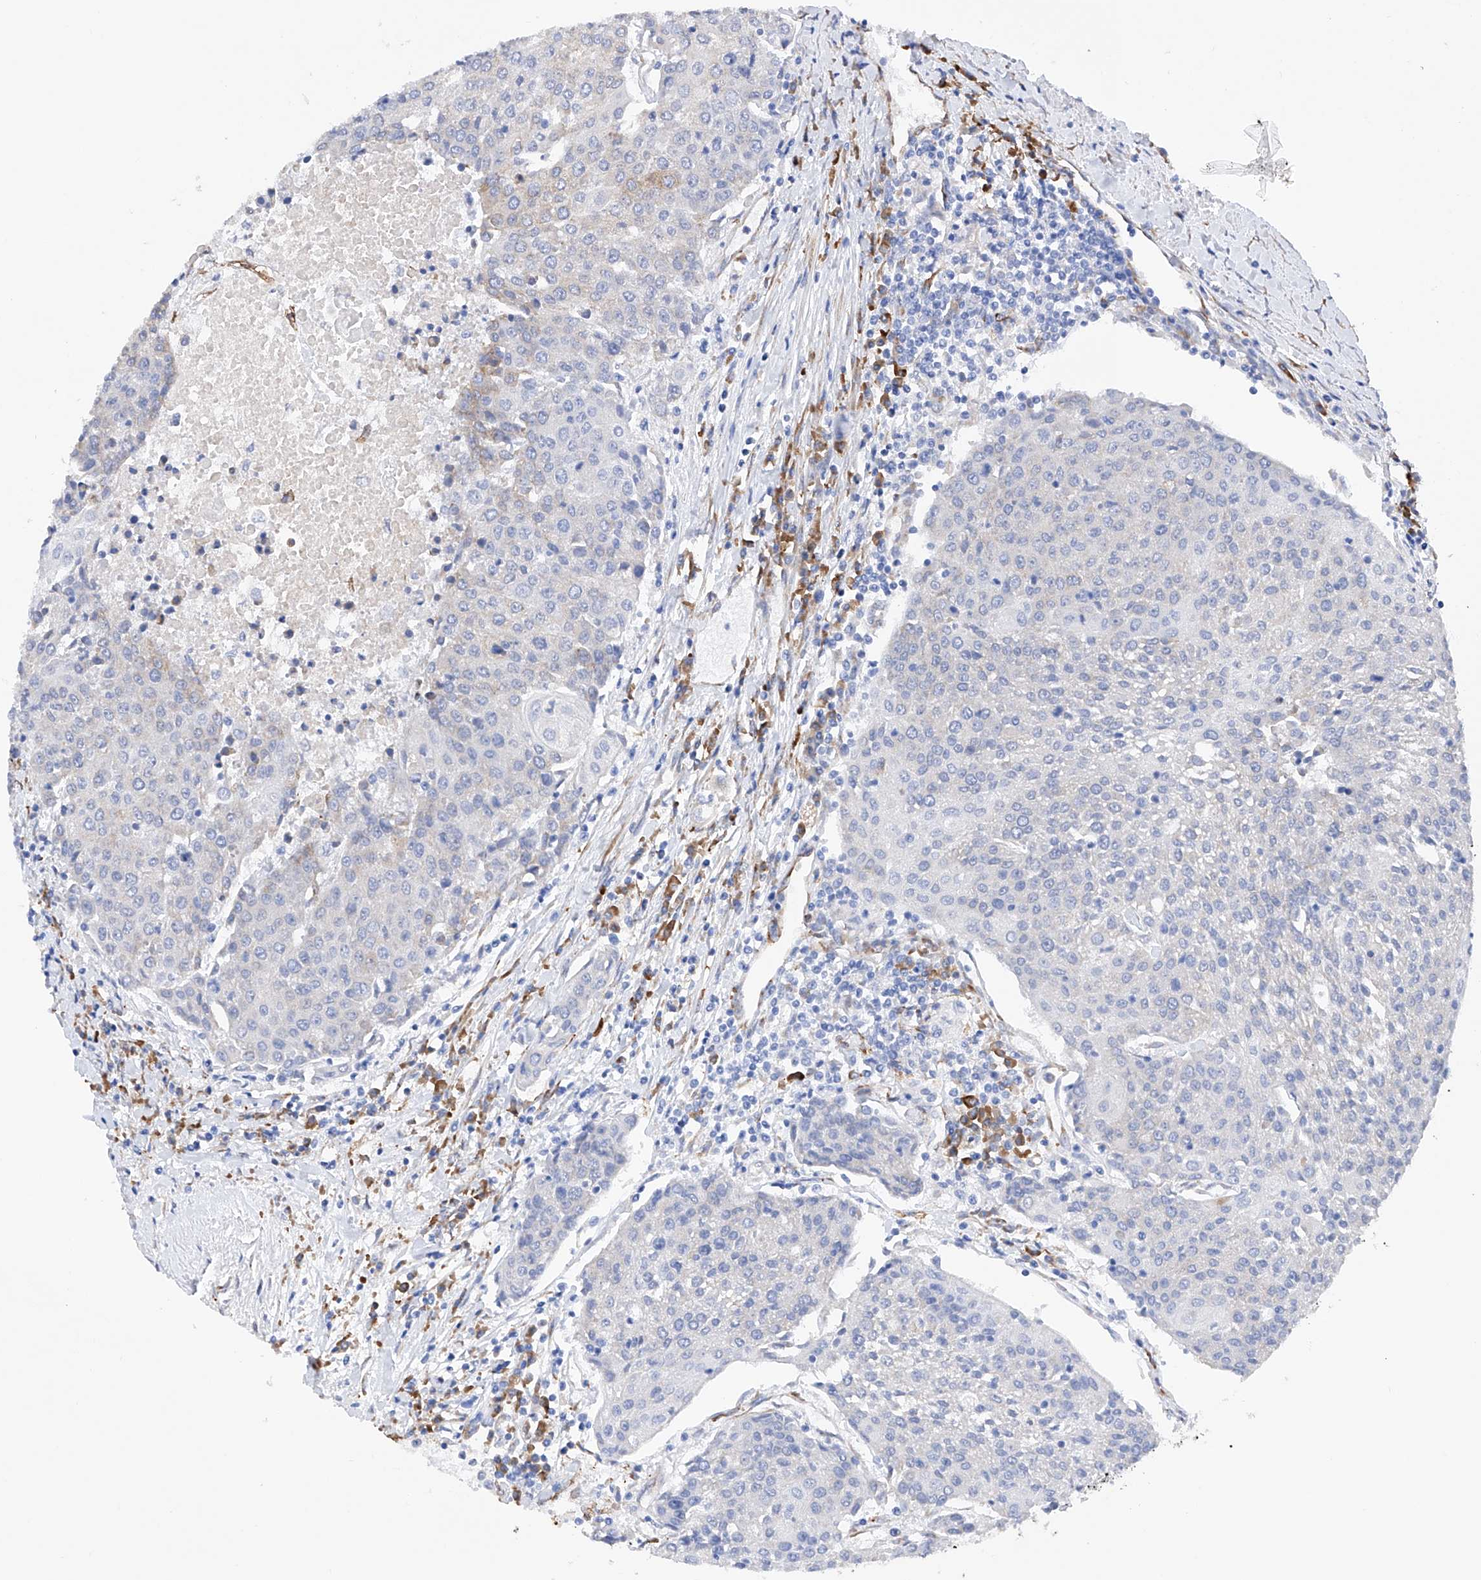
{"staining": {"intensity": "negative", "quantity": "none", "location": "none"}, "tissue": "urothelial cancer", "cell_type": "Tumor cells", "image_type": "cancer", "snomed": [{"axis": "morphology", "description": "Urothelial carcinoma, High grade"}, {"axis": "topography", "description": "Urinary bladder"}], "caption": "A micrograph of human high-grade urothelial carcinoma is negative for staining in tumor cells.", "gene": "PDIA5", "patient": {"sex": "female", "age": 85}}